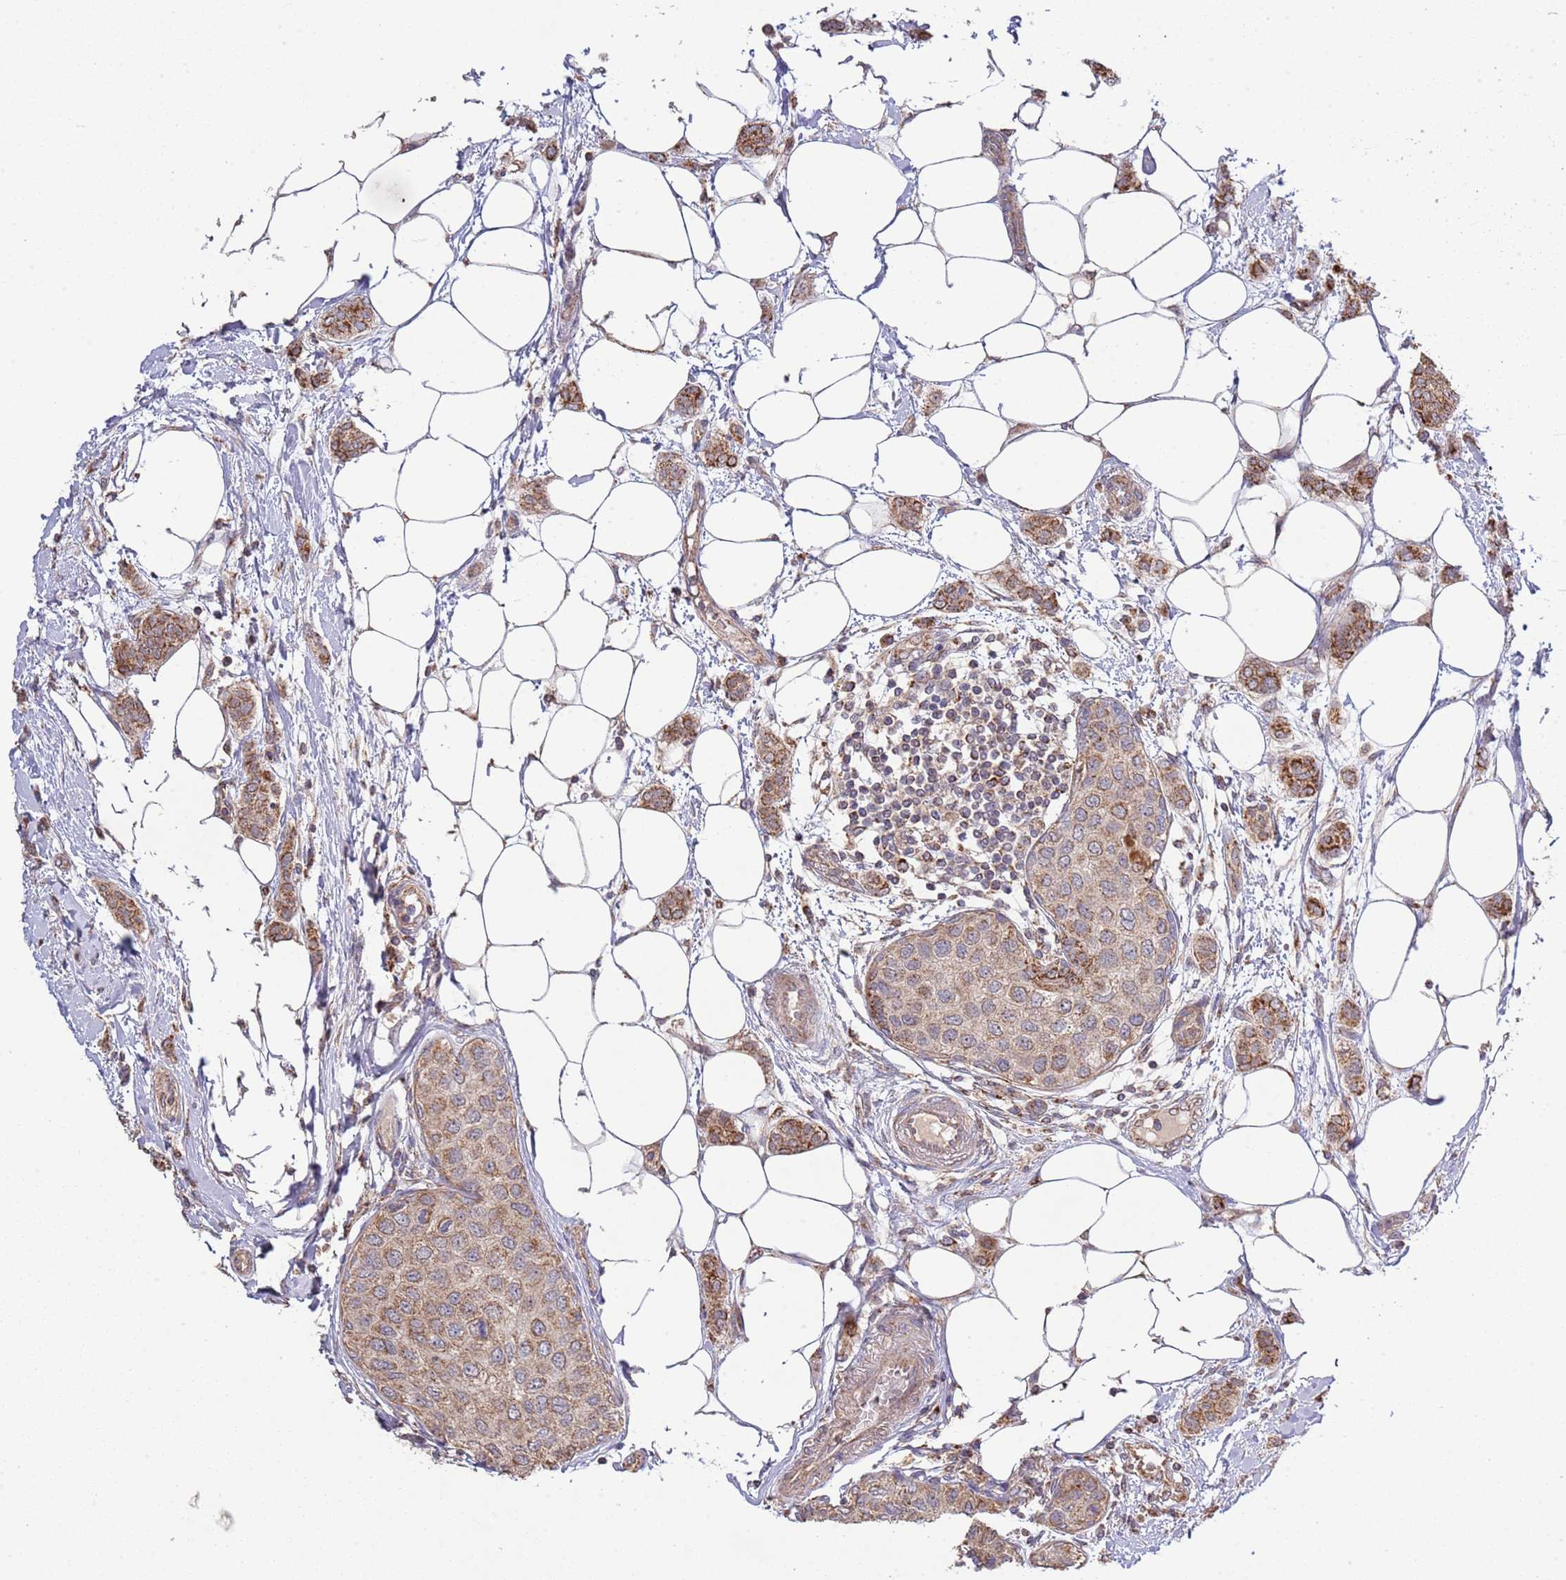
{"staining": {"intensity": "moderate", "quantity": ">75%", "location": "cytoplasmic/membranous"}, "tissue": "breast cancer", "cell_type": "Tumor cells", "image_type": "cancer", "snomed": [{"axis": "morphology", "description": "Duct carcinoma"}, {"axis": "topography", "description": "Breast"}], "caption": "The photomicrograph shows a brown stain indicating the presence of a protein in the cytoplasmic/membranous of tumor cells in intraductal carcinoma (breast).", "gene": "IVD", "patient": {"sex": "female", "age": 72}}